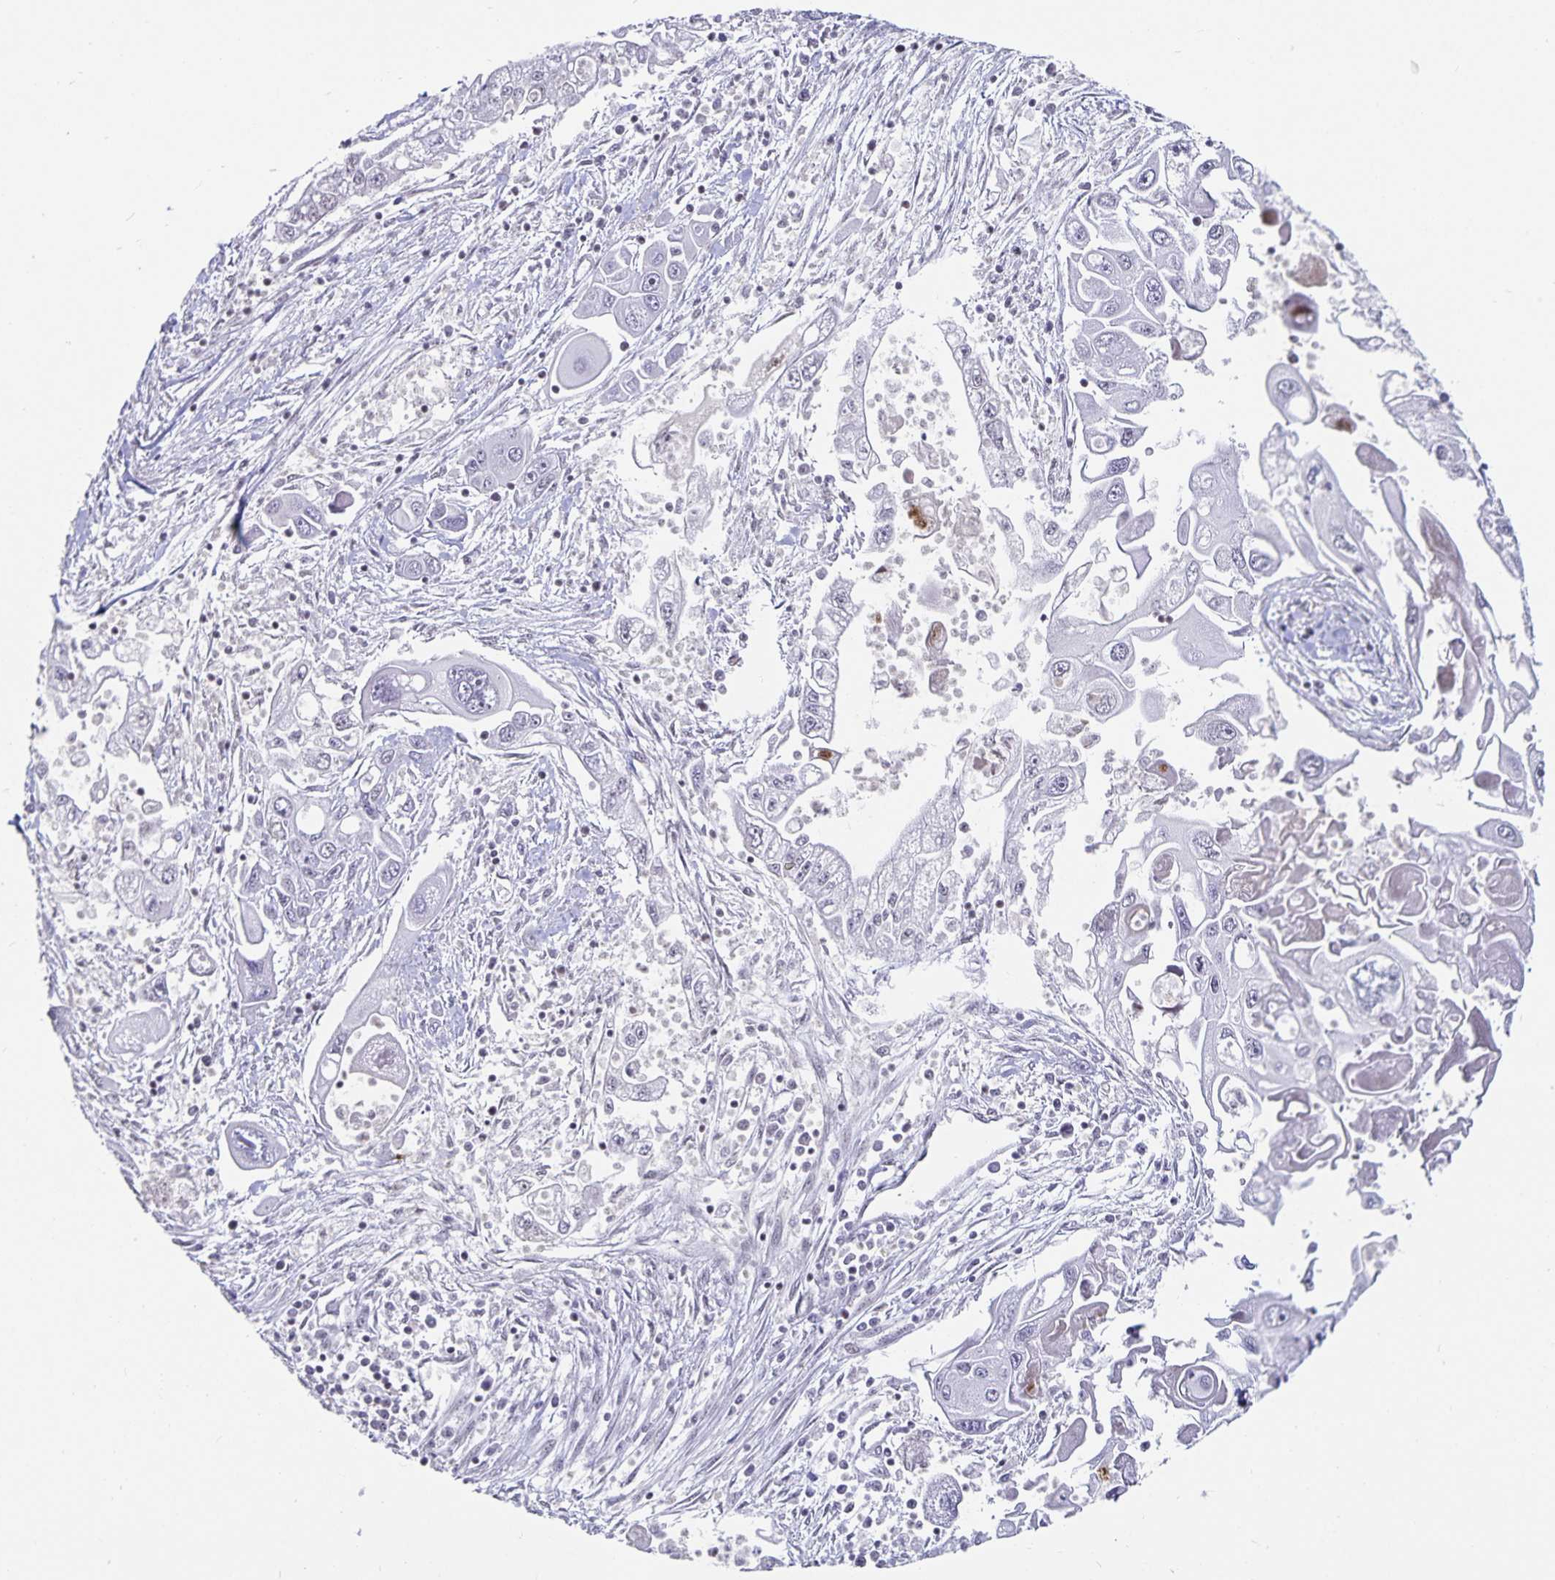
{"staining": {"intensity": "negative", "quantity": "none", "location": "none"}, "tissue": "pancreatic cancer", "cell_type": "Tumor cells", "image_type": "cancer", "snomed": [{"axis": "morphology", "description": "Adenocarcinoma, NOS"}, {"axis": "topography", "description": "Pancreas"}], "caption": "Human adenocarcinoma (pancreatic) stained for a protein using immunohistochemistry (IHC) reveals no positivity in tumor cells.", "gene": "PBX2", "patient": {"sex": "male", "age": 70}}